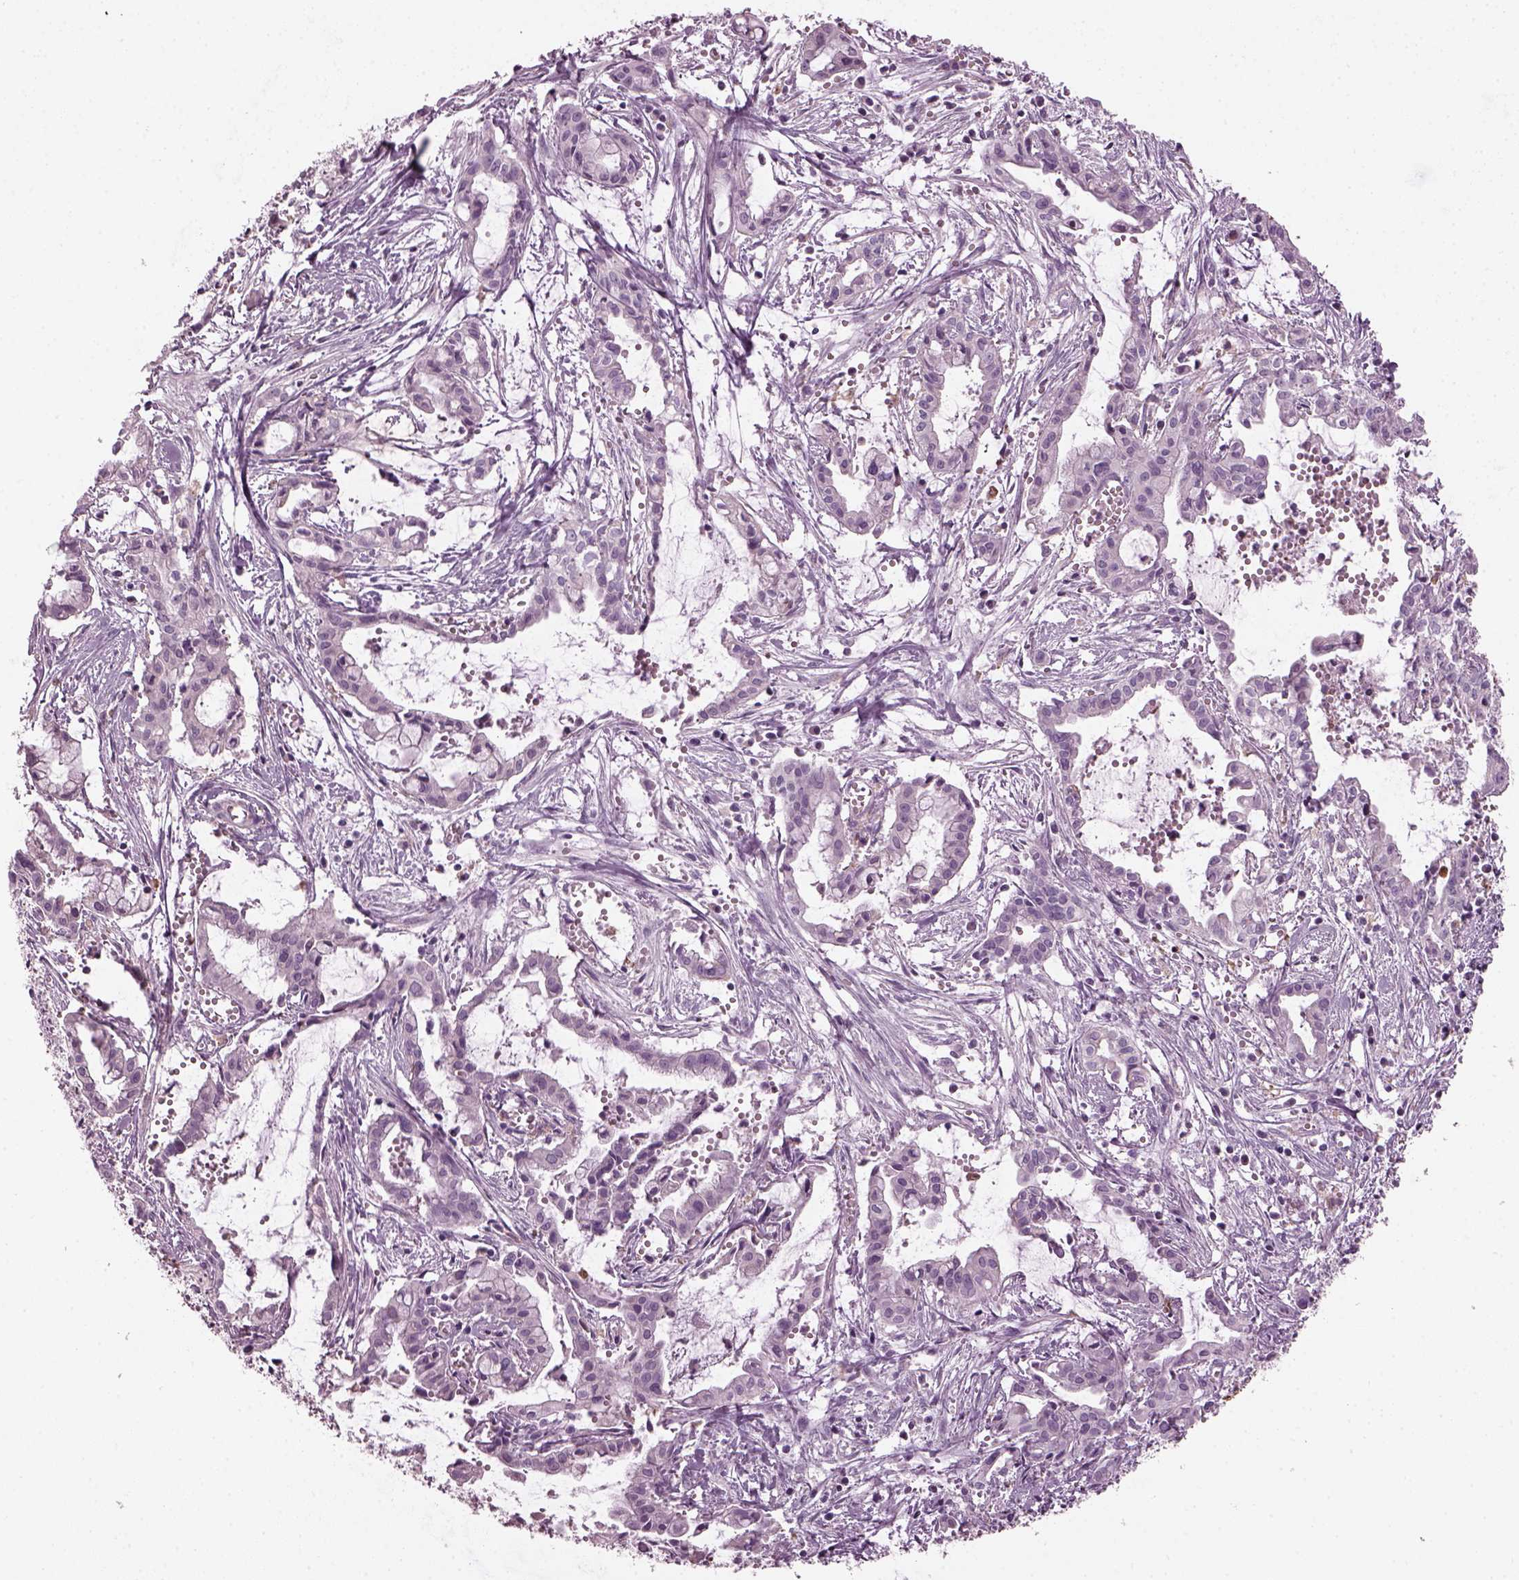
{"staining": {"intensity": "negative", "quantity": "none", "location": "none"}, "tissue": "pancreatic cancer", "cell_type": "Tumor cells", "image_type": "cancer", "snomed": [{"axis": "morphology", "description": "Adenocarcinoma, NOS"}, {"axis": "topography", "description": "Pancreas"}], "caption": "Protein analysis of pancreatic cancer (adenocarcinoma) exhibits no significant staining in tumor cells.", "gene": "TMEM231", "patient": {"sex": "male", "age": 48}}